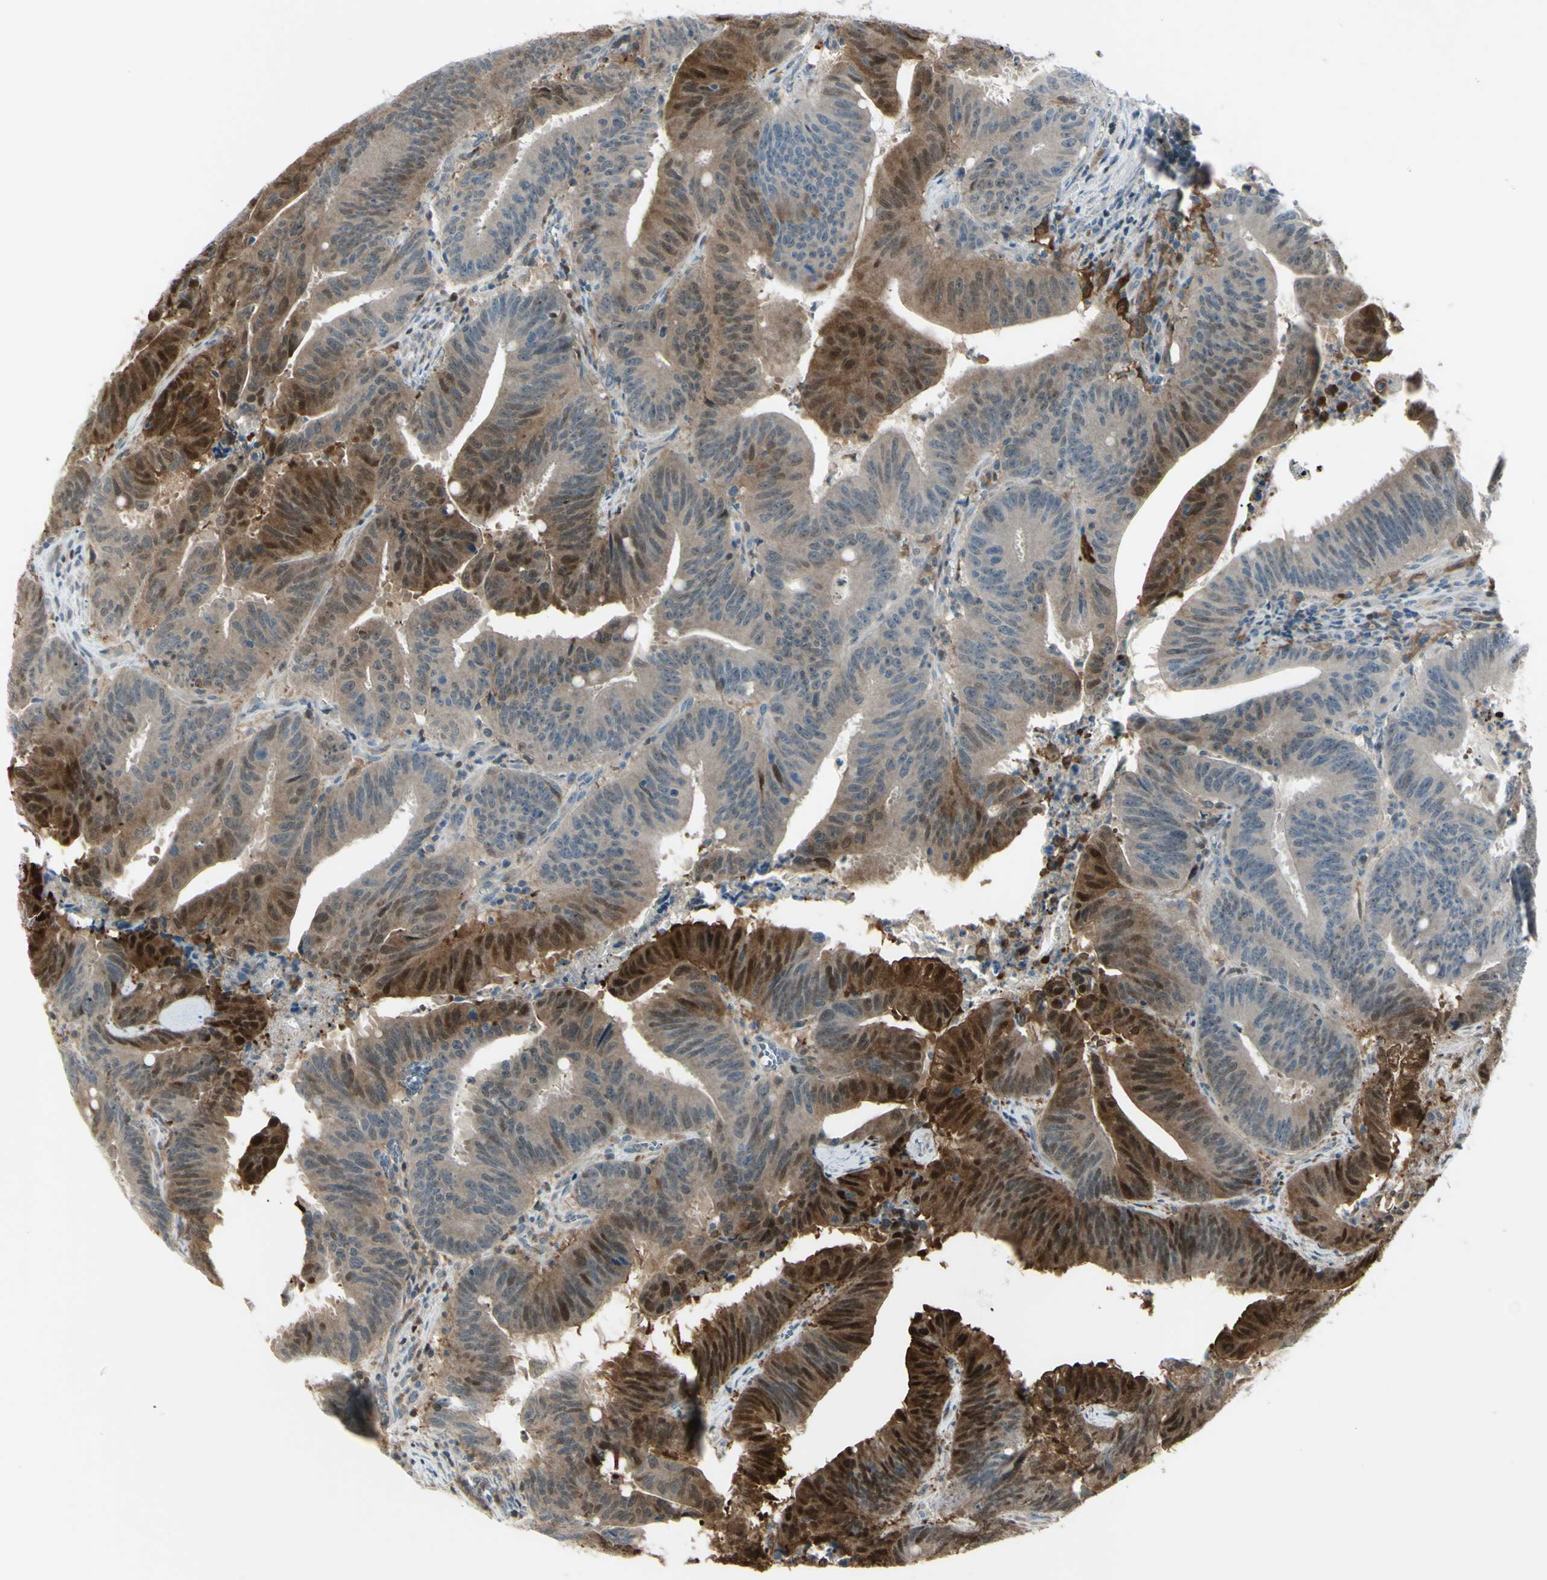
{"staining": {"intensity": "strong", "quantity": "25%-75%", "location": "cytoplasmic/membranous,nuclear"}, "tissue": "colorectal cancer", "cell_type": "Tumor cells", "image_type": "cancer", "snomed": [{"axis": "morphology", "description": "Adenocarcinoma, NOS"}, {"axis": "topography", "description": "Colon"}], "caption": "Human colorectal adenocarcinoma stained with a brown dye shows strong cytoplasmic/membranous and nuclear positive staining in approximately 25%-75% of tumor cells.", "gene": "C1orf159", "patient": {"sex": "male", "age": 45}}